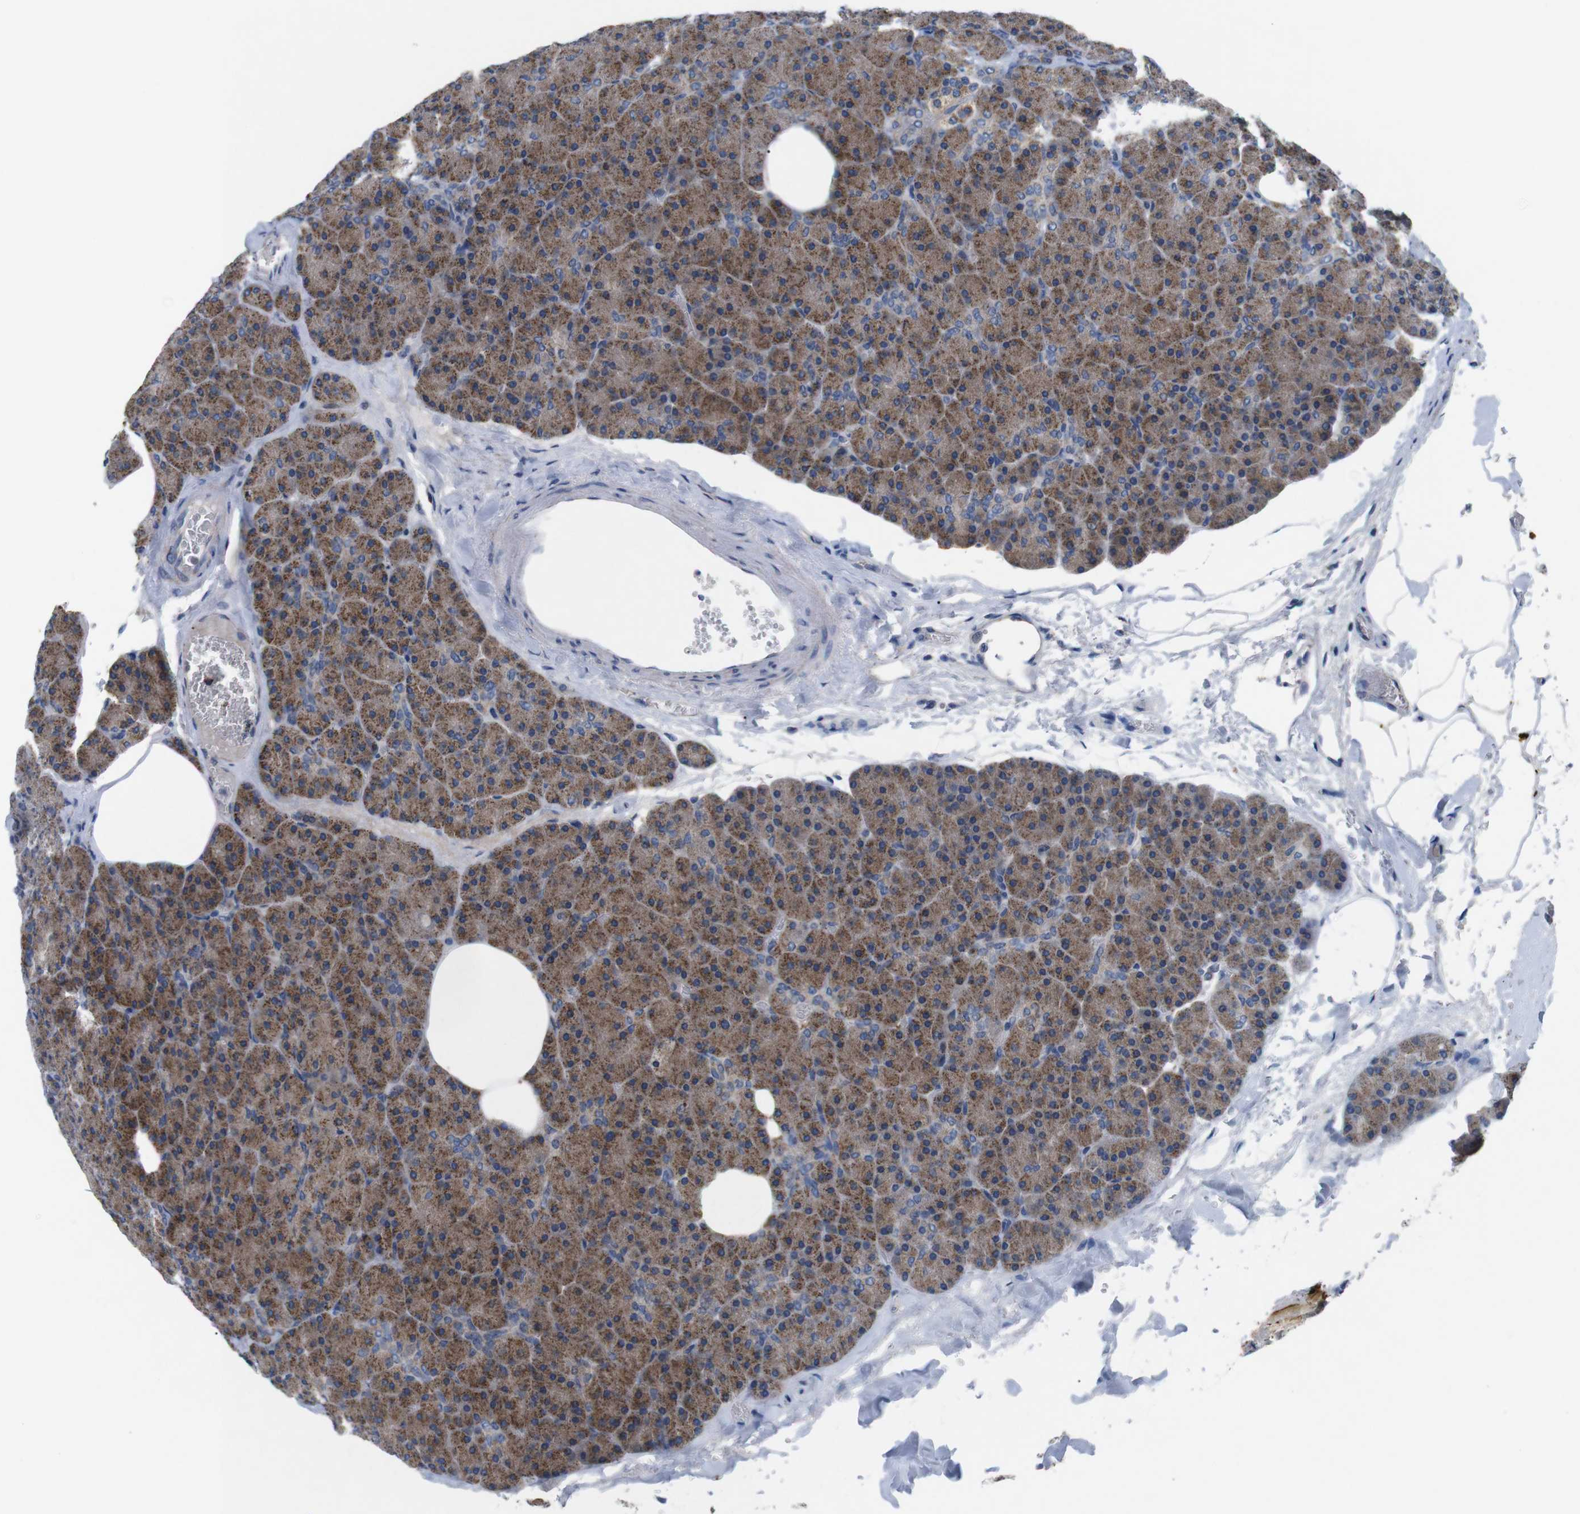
{"staining": {"intensity": "moderate", "quantity": ">75%", "location": "cytoplasmic/membranous"}, "tissue": "pancreas", "cell_type": "Exocrine glandular cells", "image_type": "normal", "snomed": [{"axis": "morphology", "description": "Normal tissue, NOS"}, {"axis": "topography", "description": "Pancreas"}], "caption": "Immunohistochemical staining of unremarkable human pancreas reveals moderate cytoplasmic/membranous protein staining in about >75% of exocrine glandular cells. Using DAB (brown) and hematoxylin (blue) stains, captured at high magnification using brightfield microscopy.", "gene": "F2RL1", "patient": {"sex": "female", "age": 35}}